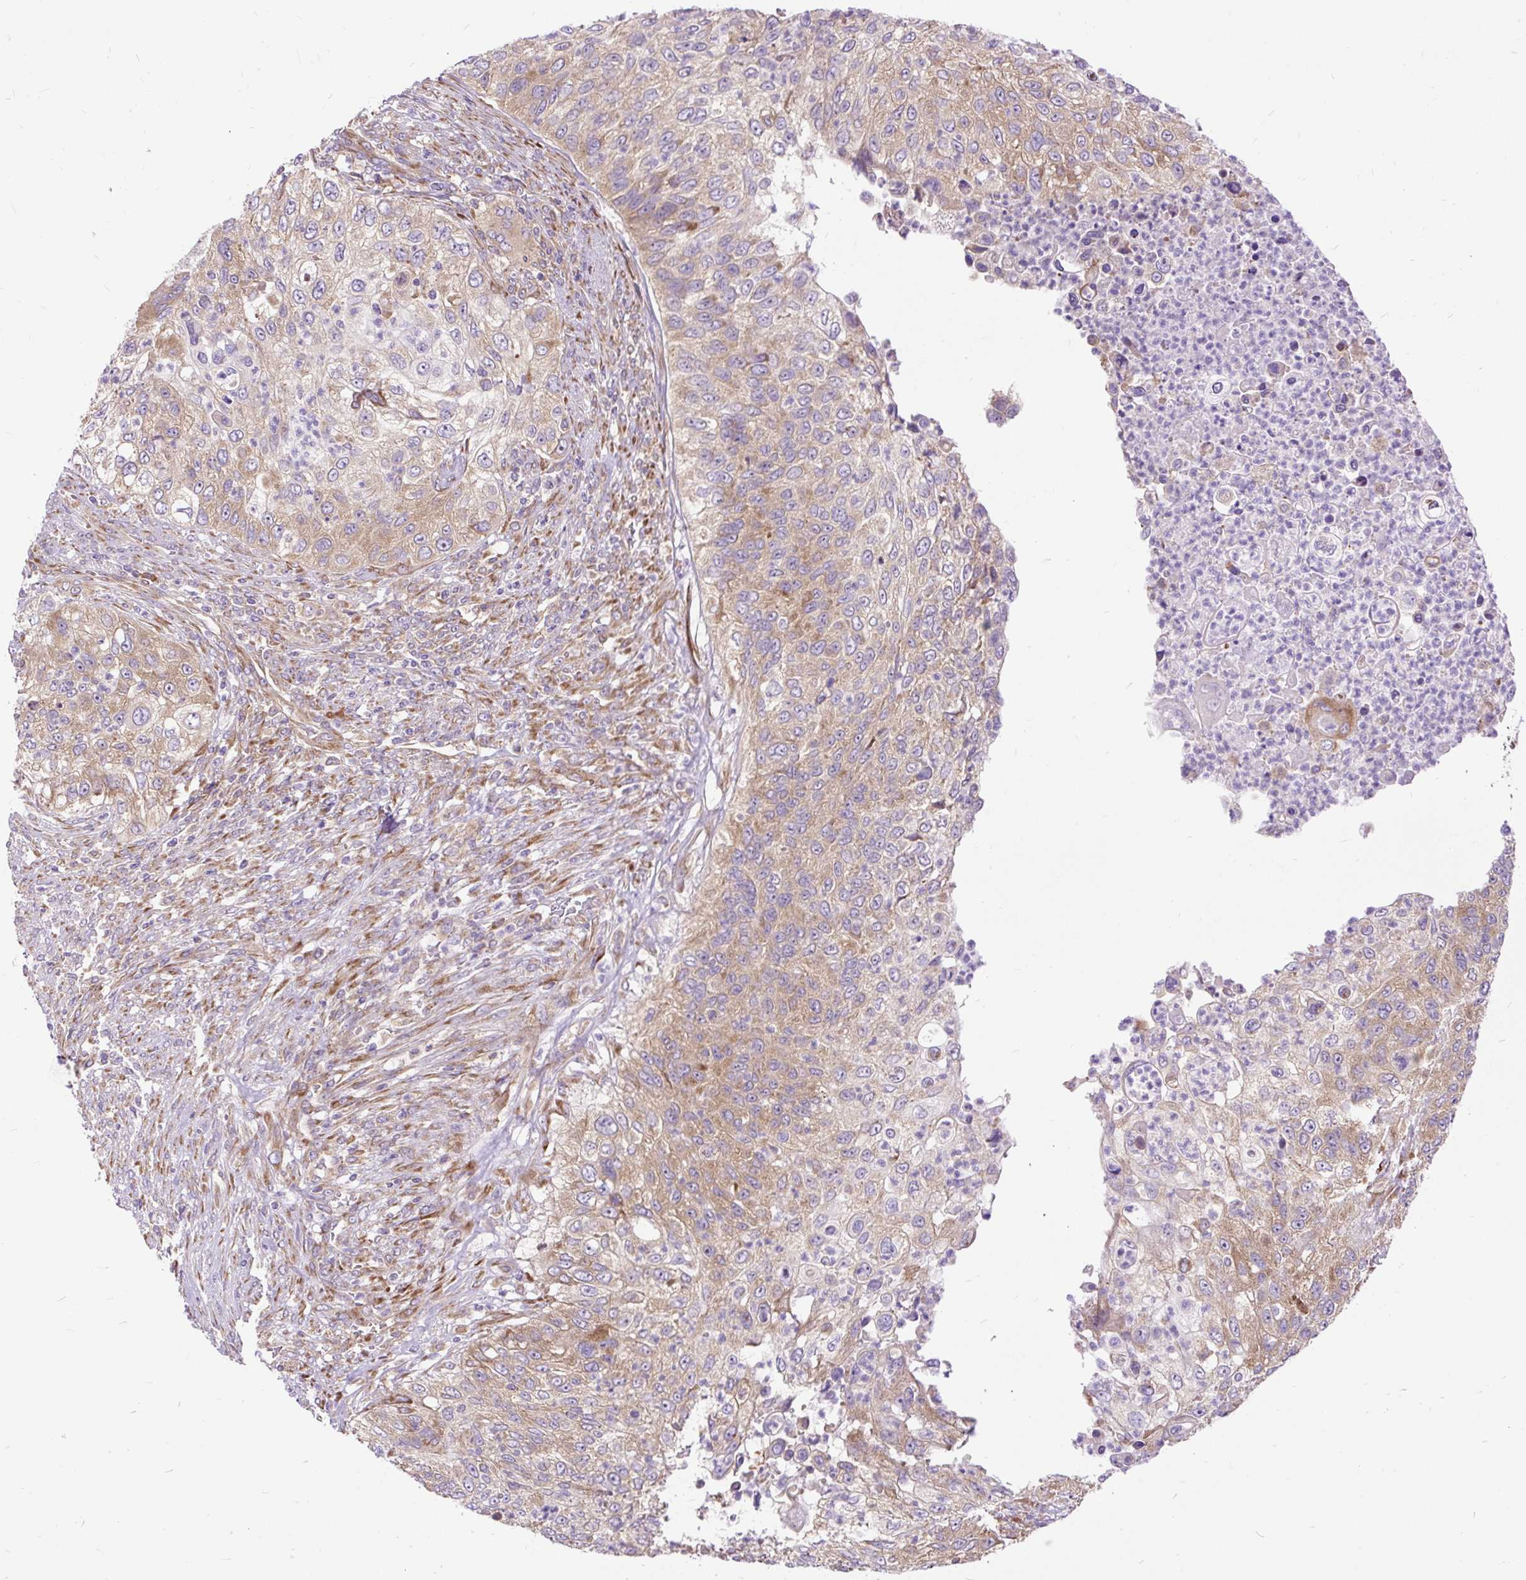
{"staining": {"intensity": "moderate", "quantity": ">75%", "location": "cytoplasmic/membranous"}, "tissue": "urothelial cancer", "cell_type": "Tumor cells", "image_type": "cancer", "snomed": [{"axis": "morphology", "description": "Urothelial carcinoma, High grade"}, {"axis": "topography", "description": "Urinary bladder"}], "caption": "This histopathology image exhibits immunohistochemistry (IHC) staining of urothelial carcinoma (high-grade), with medium moderate cytoplasmic/membranous staining in about >75% of tumor cells.", "gene": "RPS5", "patient": {"sex": "female", "age": 60}}